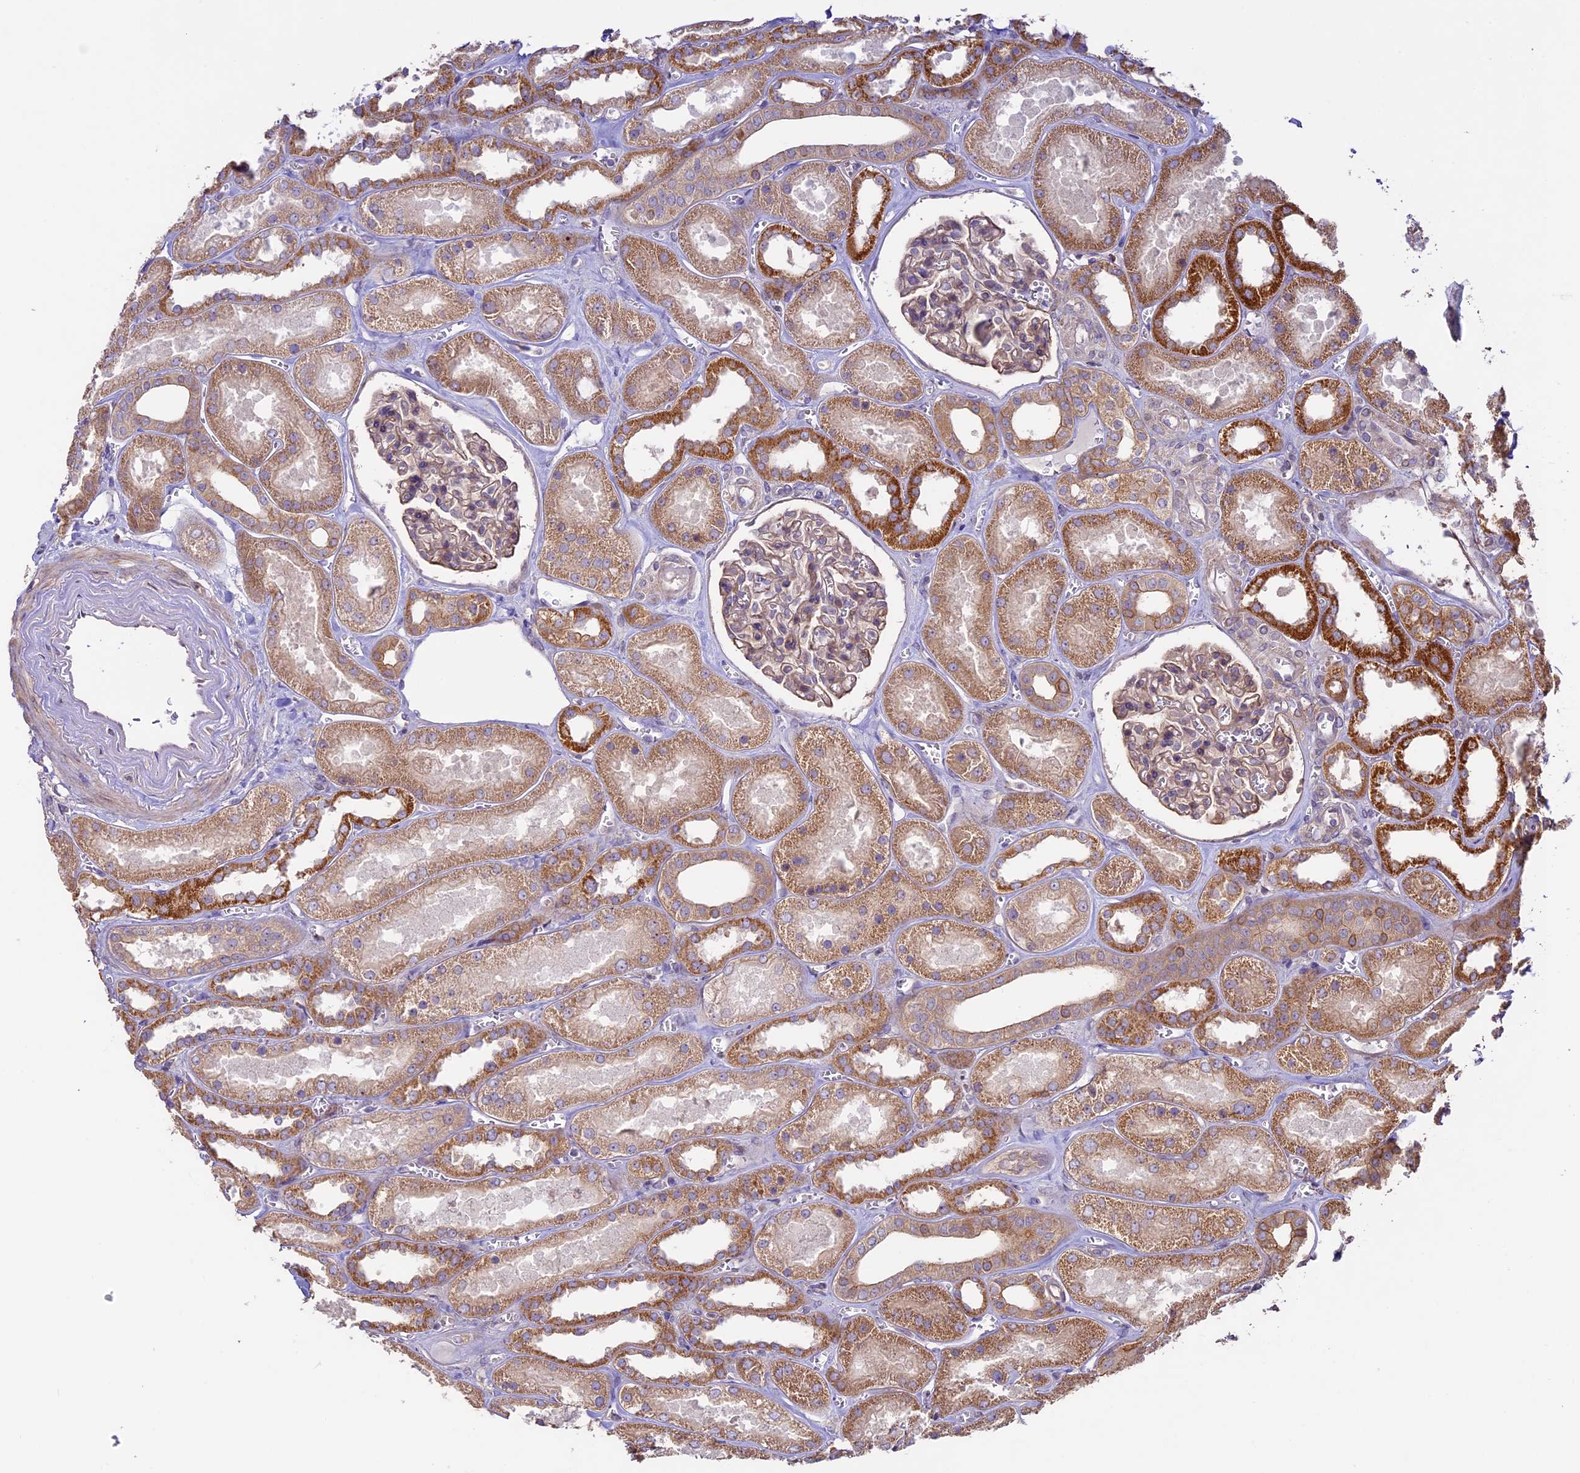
{"staining": {"intensity": "weak", "quantity": "25%-75%", "location": "cytoplasmic/membranous"}, "tissue": "kidney", "cell_type": "Cells in glomeruli", "image_type": "normal", "snomed": [{"axis": "morphology", "description": "Normal tissue, NOS"}, {"axis": "morphology", "description": "Adenocarcinoma, NOS"}, {"axis": "topography", "description": "Kidney"}], "caption": "Approximately 25%-75% of cells in glomeruli in normal human kidney demonstrate weak cytoplasmic/membranous protein staining as visualized by brown immunohistochemical staining.", "gene": "BCAS4", "patient": {"sex": "female", "age": 68}}